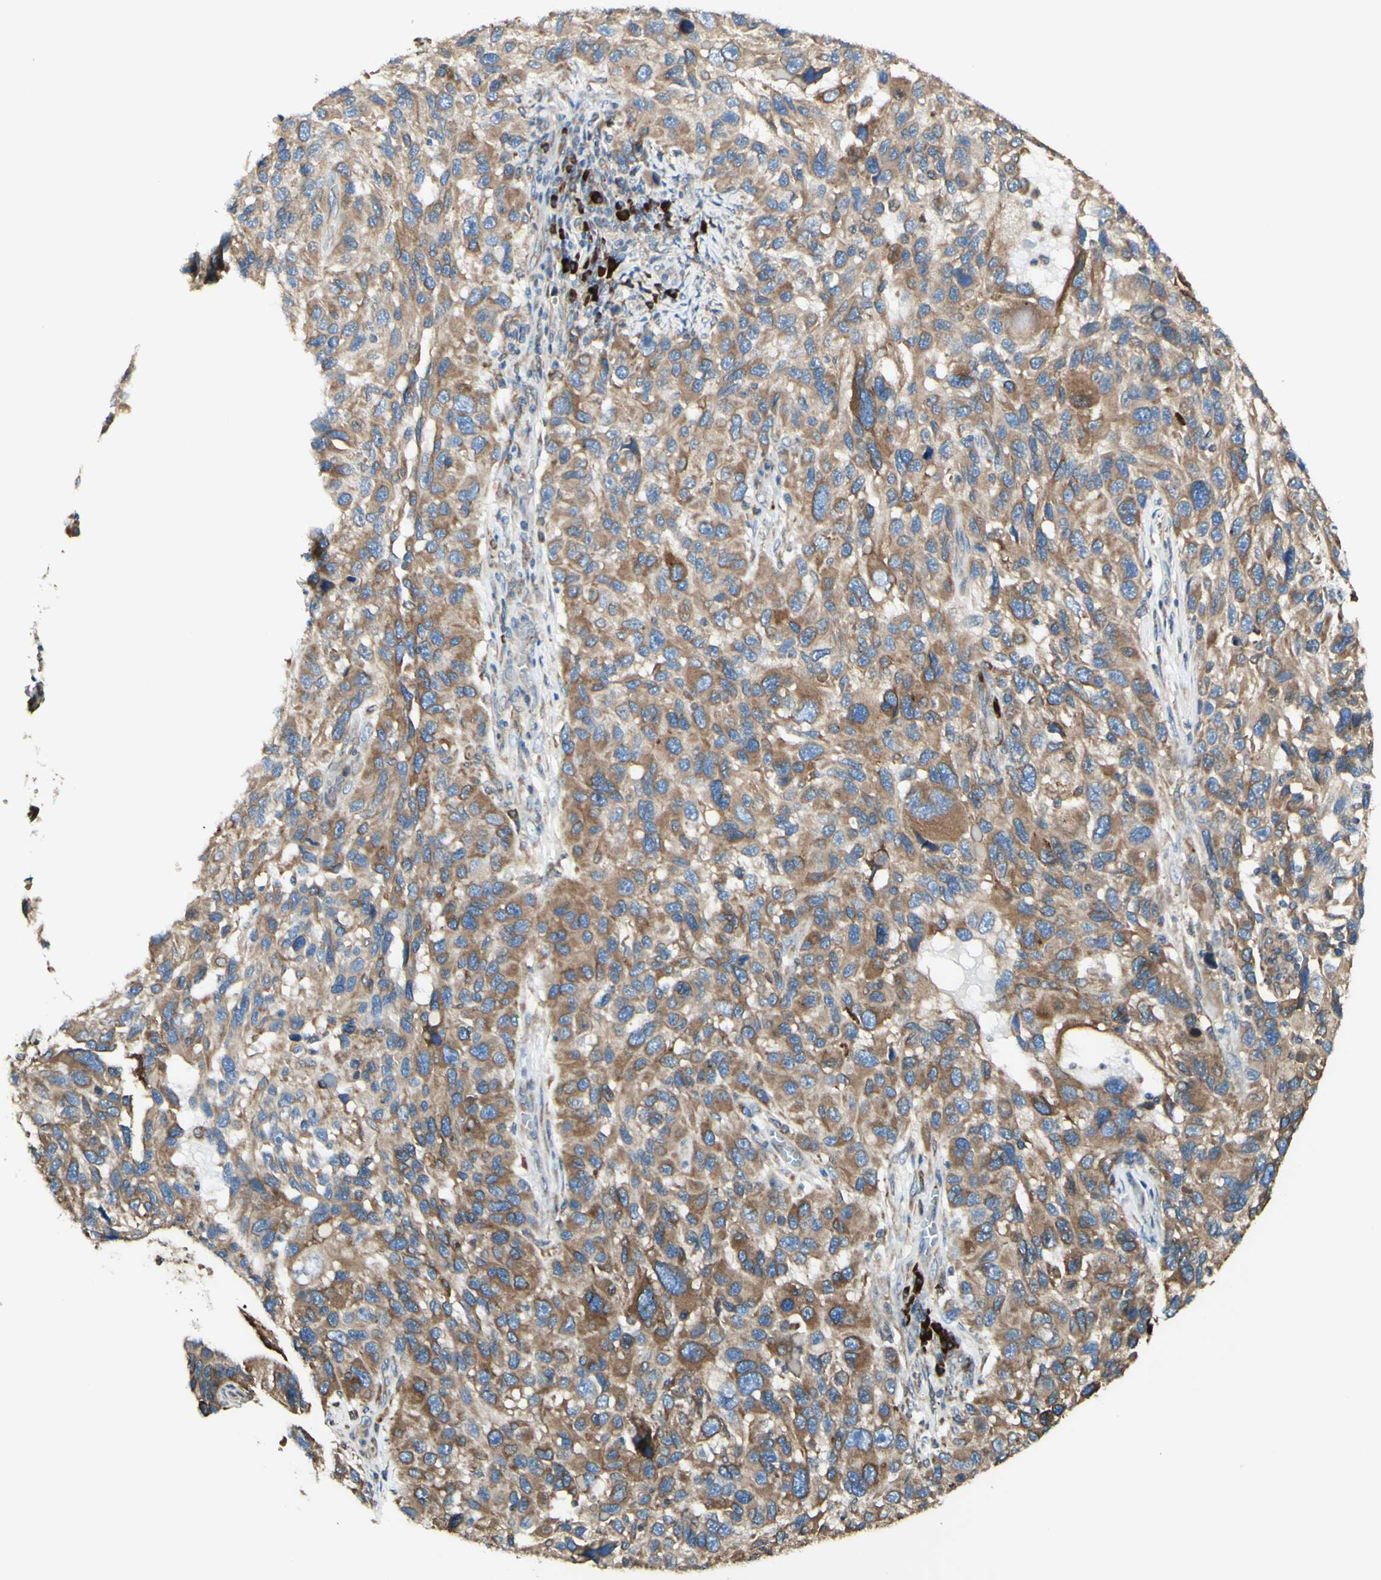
{"staining": {"intensity": "moderate", "quantity": ">75%", "location": "cytoplasmic/membranous"}, "tissue": "melanoma", "cell_type": "Tumor cells", "image_type": "cancer", "snomed": [{"axis": "morphology", "description": "Malignant melanoma, NOS"}, {"axis": "topography", "description": "Skin"}], "caption": "An image of melanoma stained for a protein displays moderate cytoplasmic/membranous brown staining in tumor cells. (brown staining indicates protein expression, while blue staining denotes nuclei).", "gene": "DNAJB11", "patient": {"sex": "male", "age": 53}}